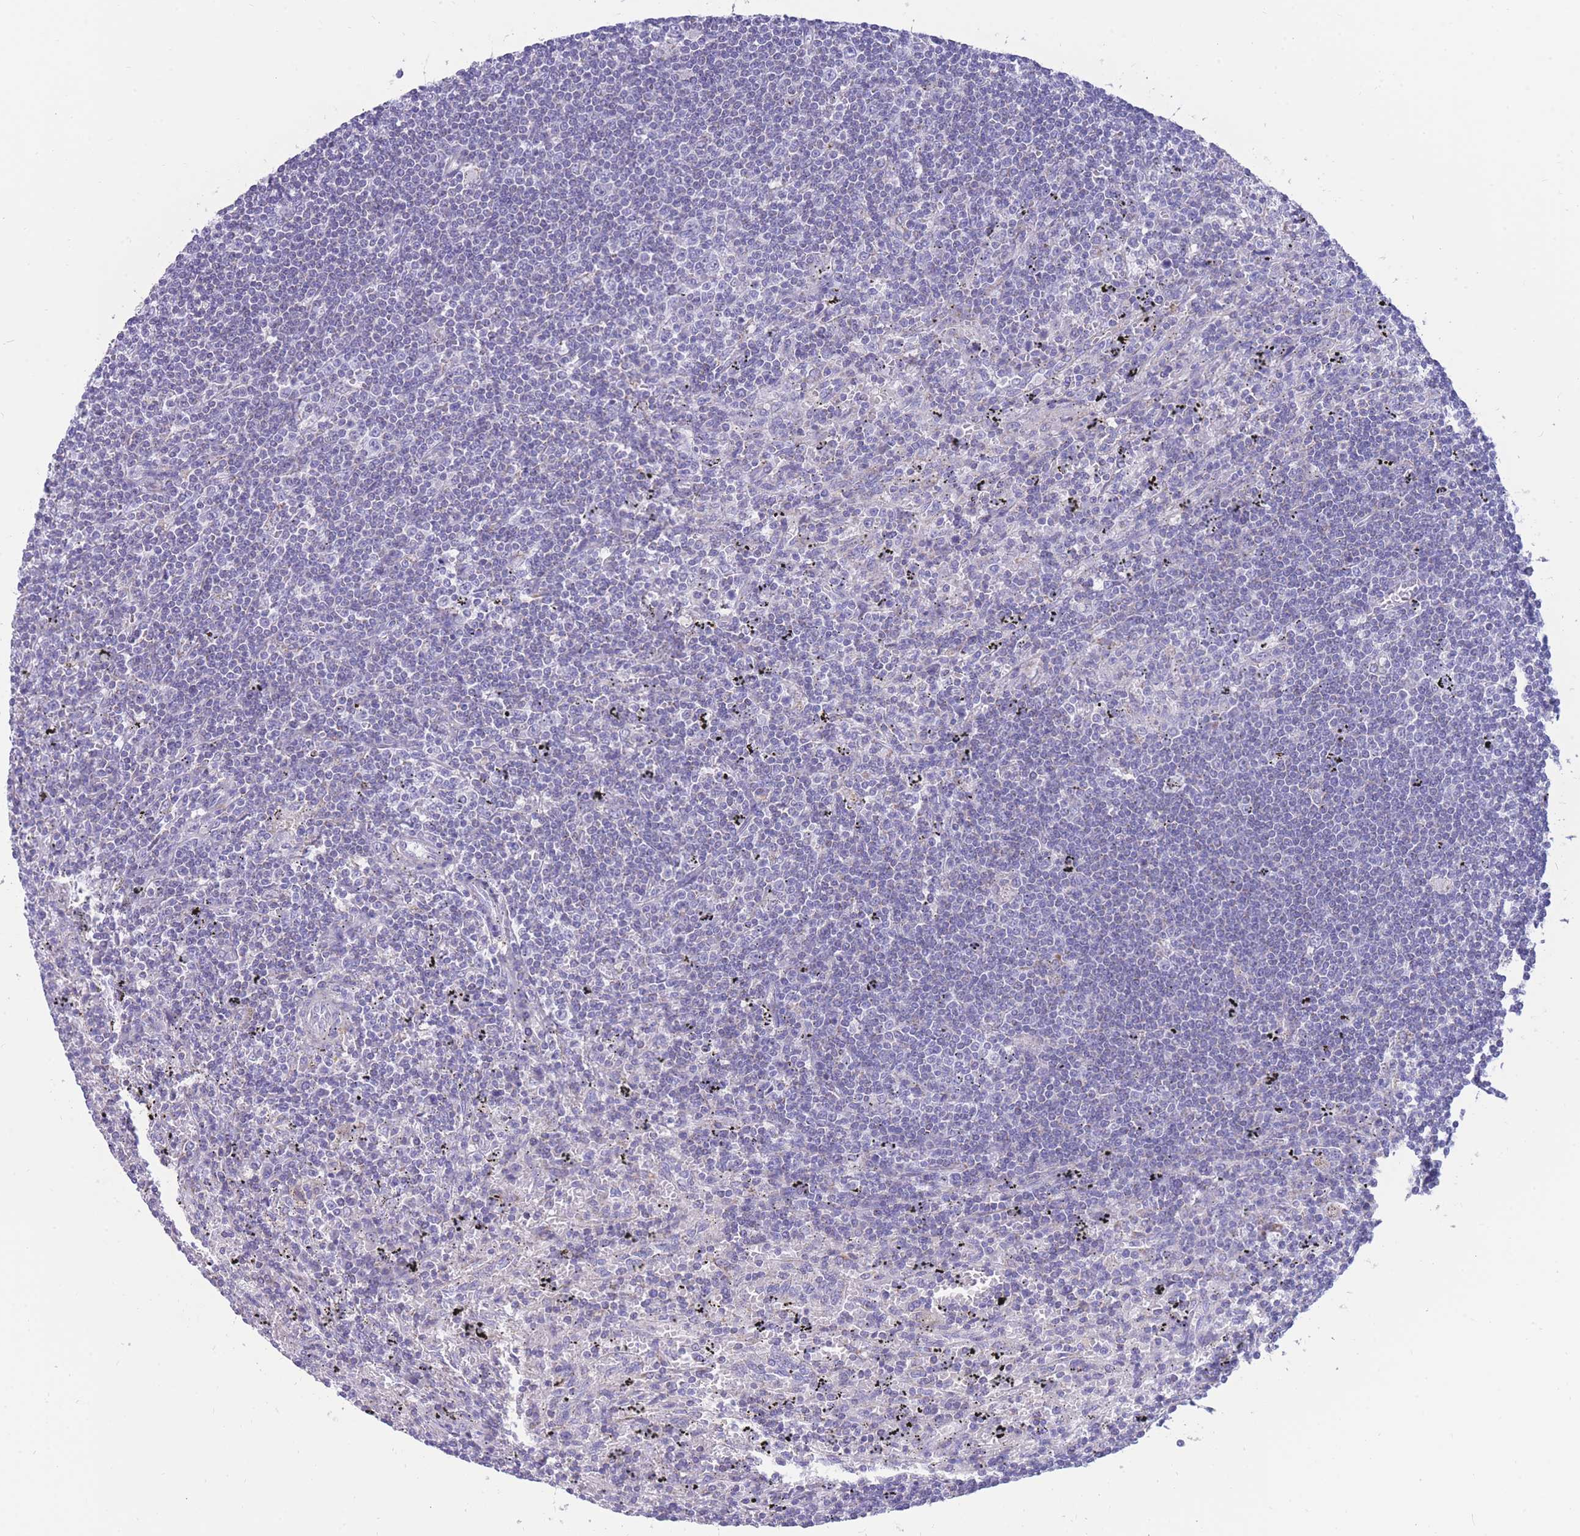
{"staining": {"intensity": "negative", "quantity": "none", "location": "none"}, "tissue": "lymphoma", "cell_type": "Tumor cells", "image_type": "cancer", "snomed": [{"axis": "morphology", "description": "Malignant lymphoma, non-Hodgkin's type, Low grade"}, {"axis": "topography", "description": "Spleen"}], "caption": "The histopathology image displays no significant staining in tumor cells of low-grade malignant lymphoma, non-Hodgkin's type.", "gene": "INTS2", "patient": {"sex": "male", "age": 76}}